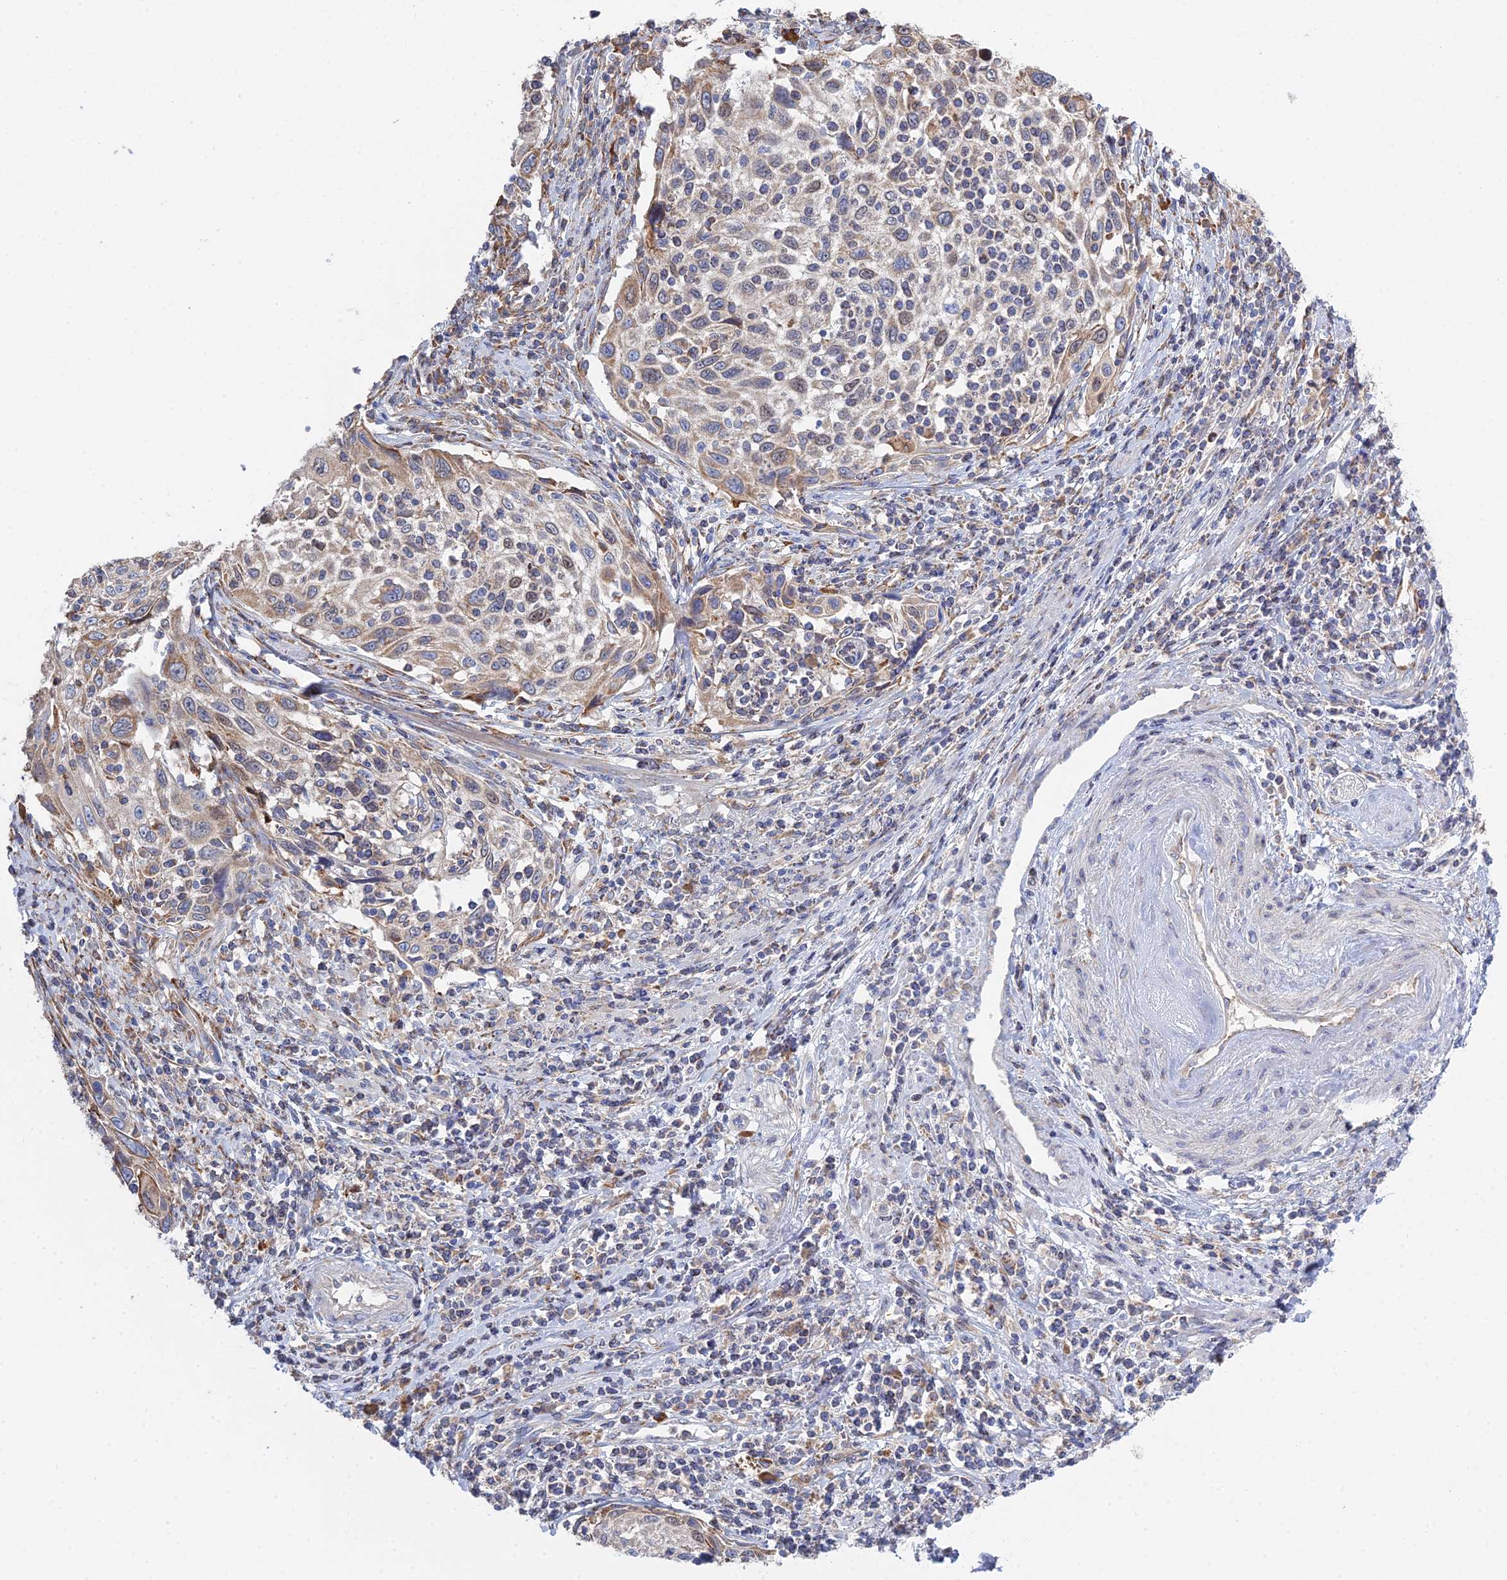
{"staining": {"intensity": "weak", "quantity": "25%-75%", "location": "cytoplasmic/membranous"}, "tissue": "cervical cancer", "cell_type": "Tumor cells", "image_type": "cancer", "snomed": [{"axis": "morphology", "description": "Squamous cell carcinoma, NOS"}, {"axis": "topography", "description": "Cervix"}], "caption": "Immunohistochemistry (DAB (3,3'-diaminobenzidine)) staining of human cervical cancer displays weak cytoplasmic/membranous protein expression in about 25%-75% of tumor cells.", "gene": "TRAPPC6A", "patient": {"sex": "female", "age": 70}}